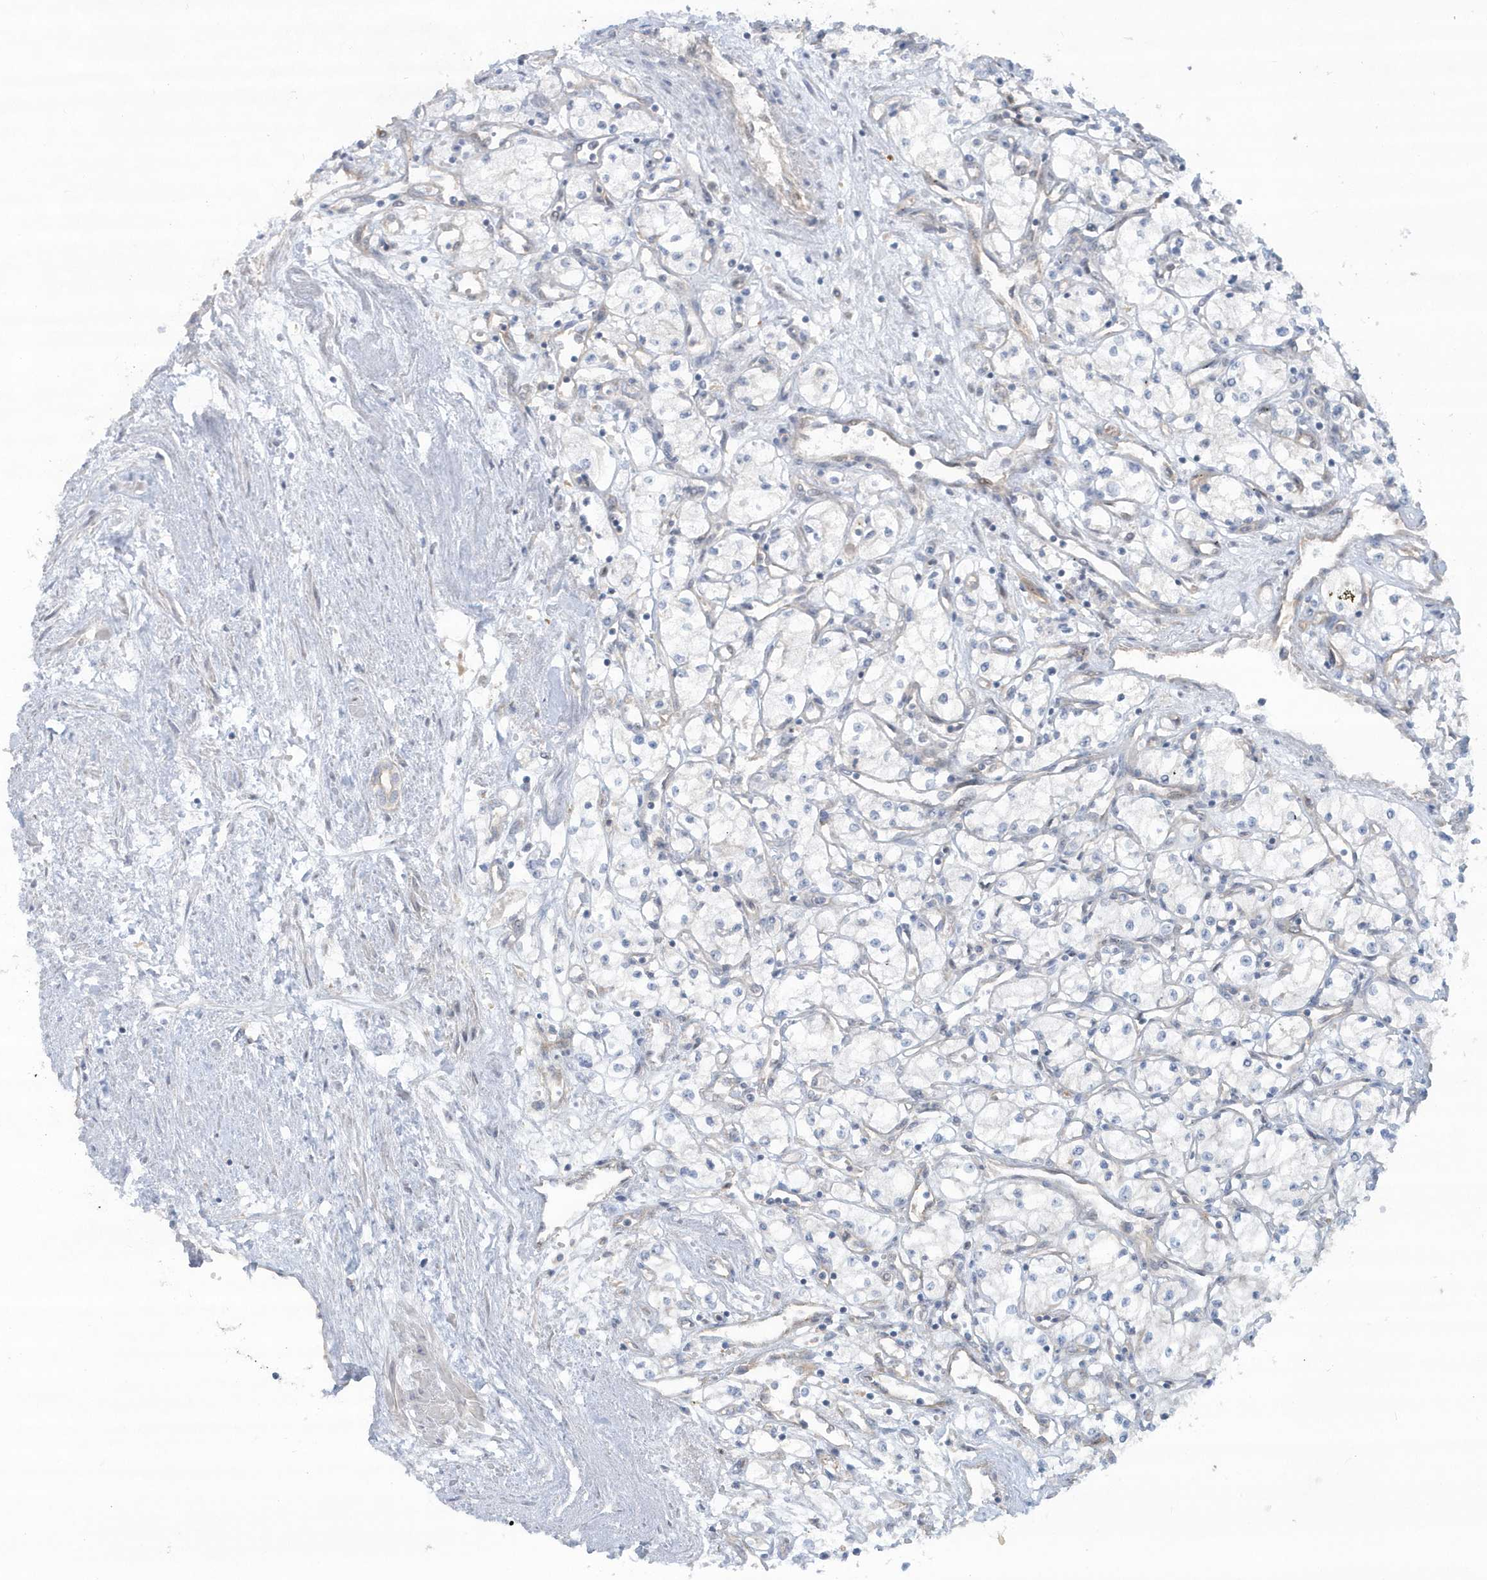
{"staining": {"intensity": "negative", "quantity": "none", "location": "none"}, "tissue": "renal cancer", "cell_type": "Tumor cells", "image_type": "cancer", "snomed": [{"axis": "morphology", "description": "Adenocarcinoma, NOS"}, {"axis": "topography", "description": "Kidney"}], "caption": "Immunohistochemistry histopathology image of adenocarcinoma (renal) stained for a protein (brown), which shows no positivity in tumor cells.", "gene": "RAI14", "patient": {"sex": "male", "age": 59}}